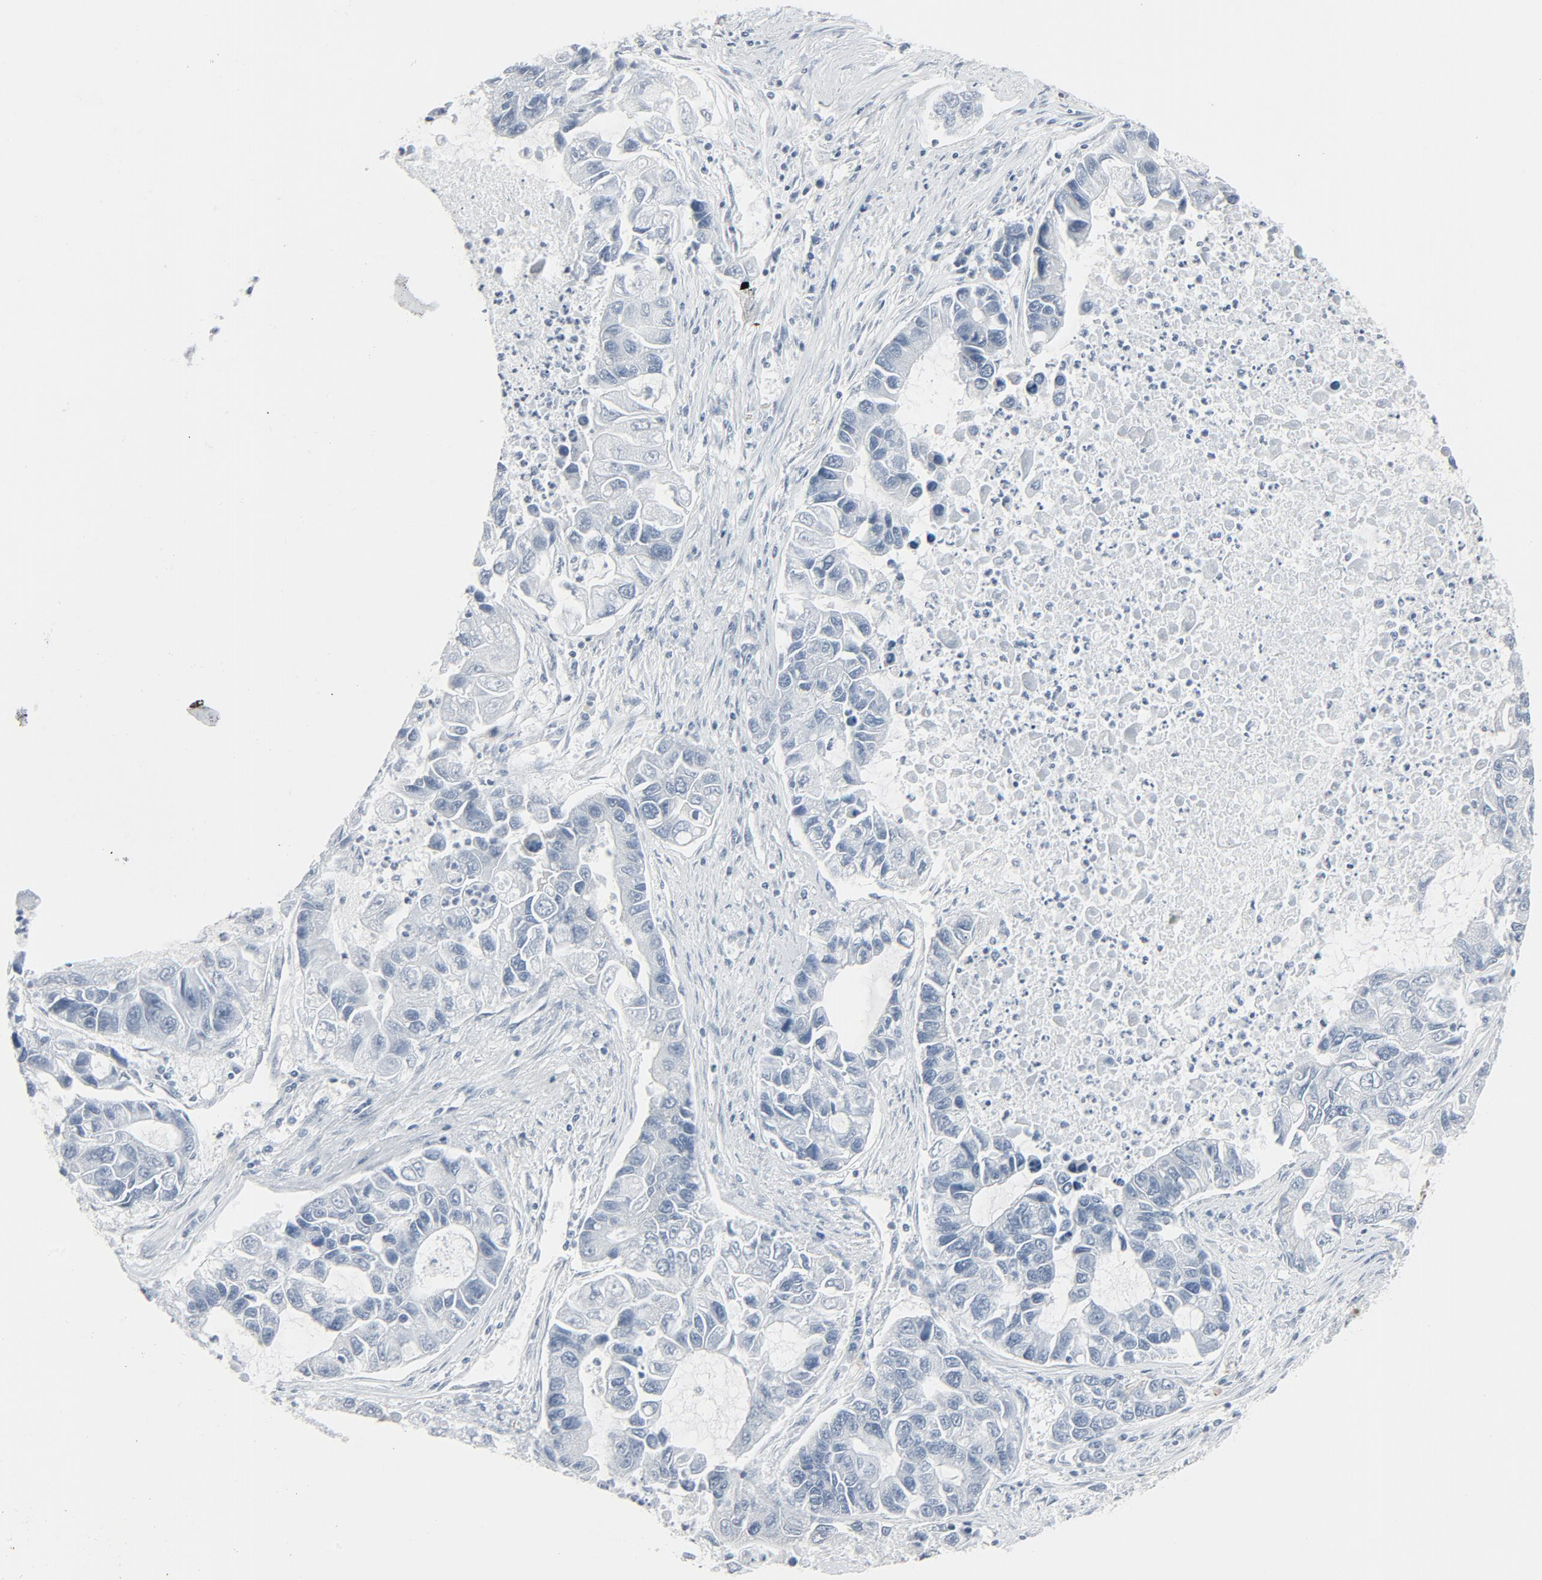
{"staining": {"intensity": "negative", "quantity": "none", "location": "none"}, "tissue": "lung cancer", "cell_type": "Tumor cells", "image_type": "cancer", "snomed": [{"axis": "morphology", "description": "Adenocarcinoma, NOS"}, {"axis": "topography", "description": "Lung"}], "caption": "This is a histopathology image of immunohistochemistry (IHC) staining of adenocarcinoma (lung), which shows no positivity in tumor cells.", "gene": "FGFR3", "patient": {"sex": "female", "age": 51}}